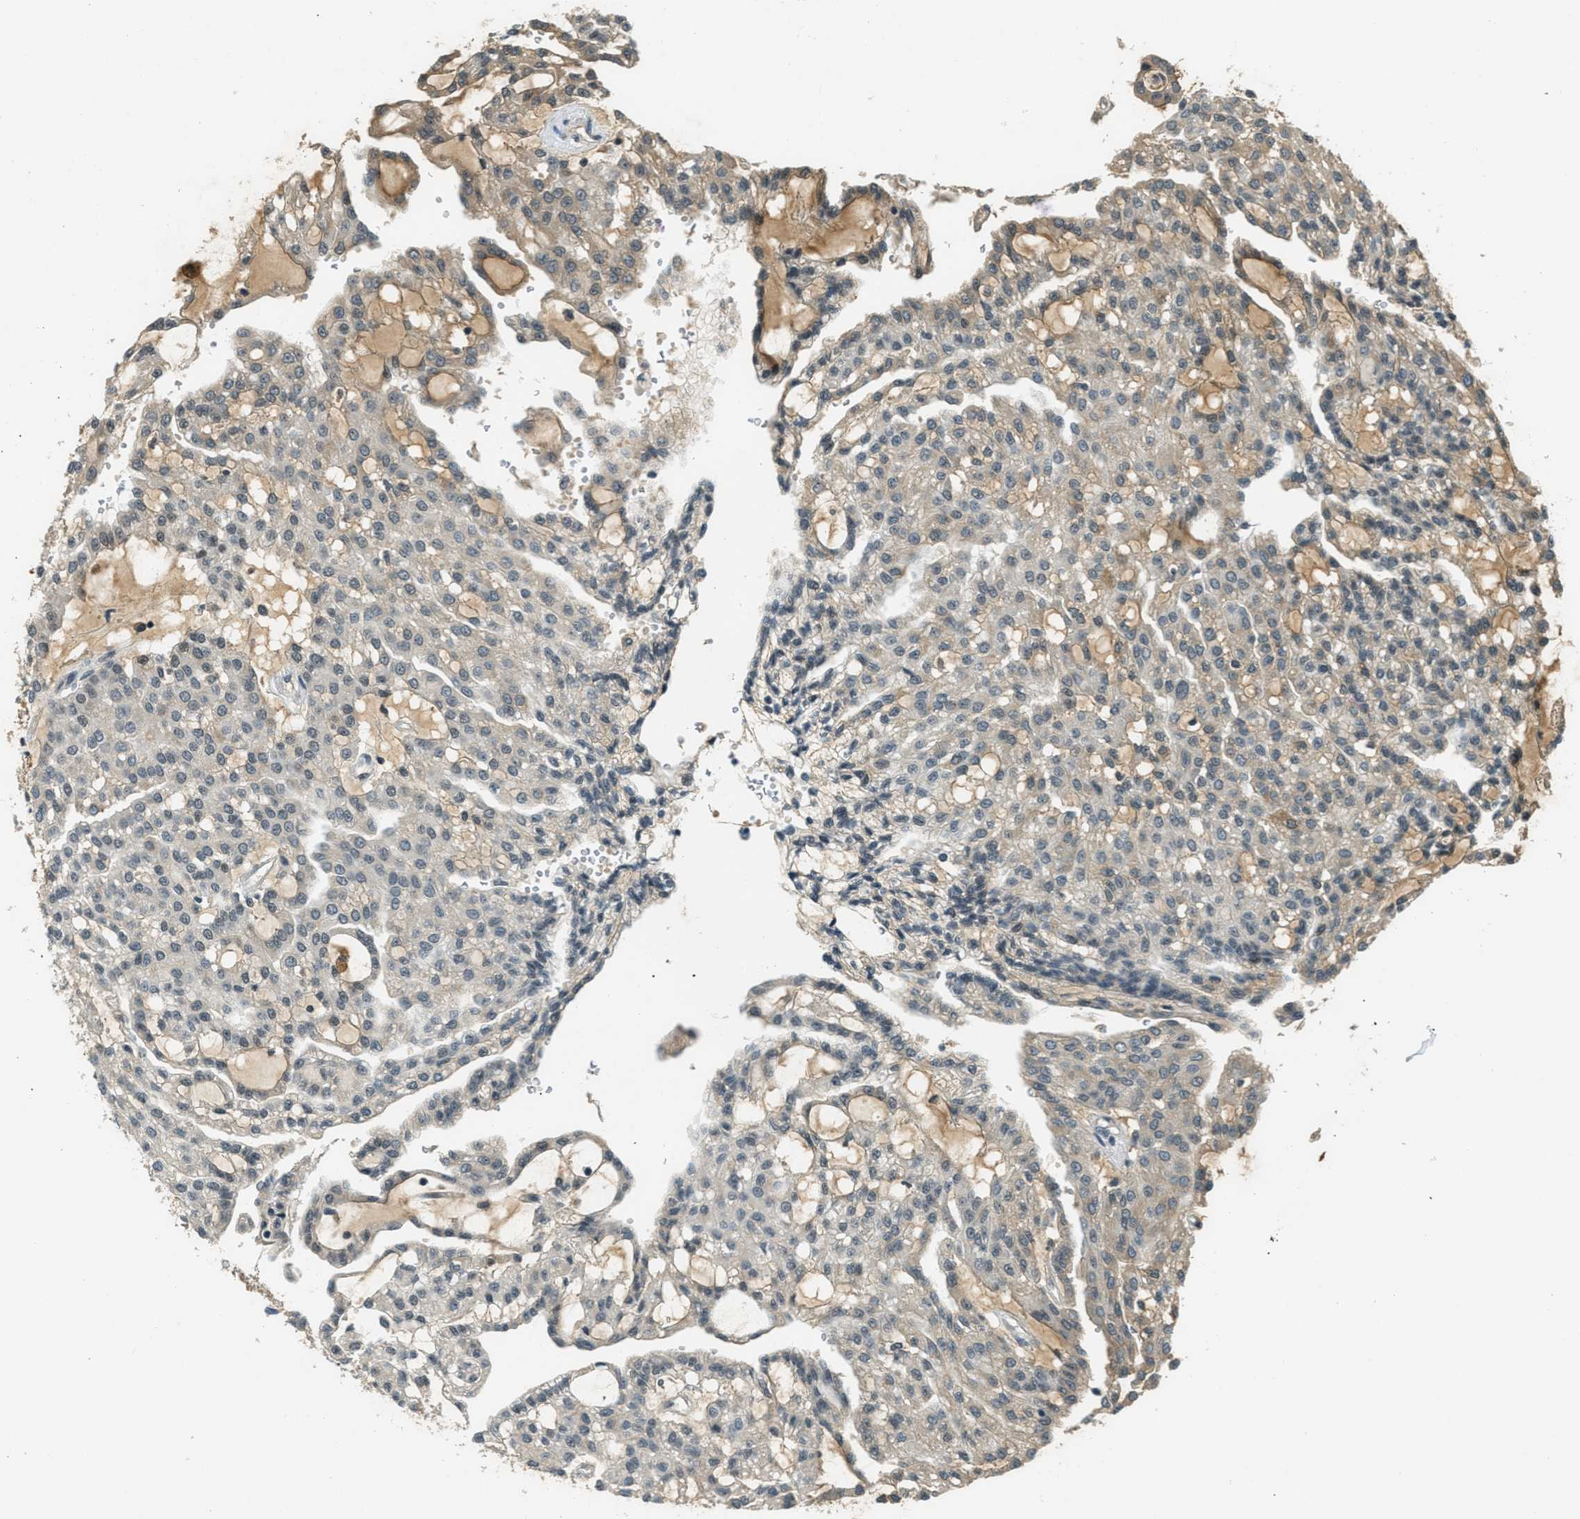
{"staining": {"intensity": "weak", "quantity": "<25%", "location": "cytoplasmic/membranous,nuclear"}, "tissue": "renal cancer", "cell_type": "Tumor cells", "image_type": "cancer", "snomed": [{"axis": "morphology", "description": "Adenocarcinoma, NOS"}, {"axis": "topography", "description": "Kidney"}], "caption": "An IHC histopathology image of renal cancer is shown. There is no staining in tumor cells of renal cancer.", "gene": "ZNF148", "patient": {"sex": "male", "age": 63}}